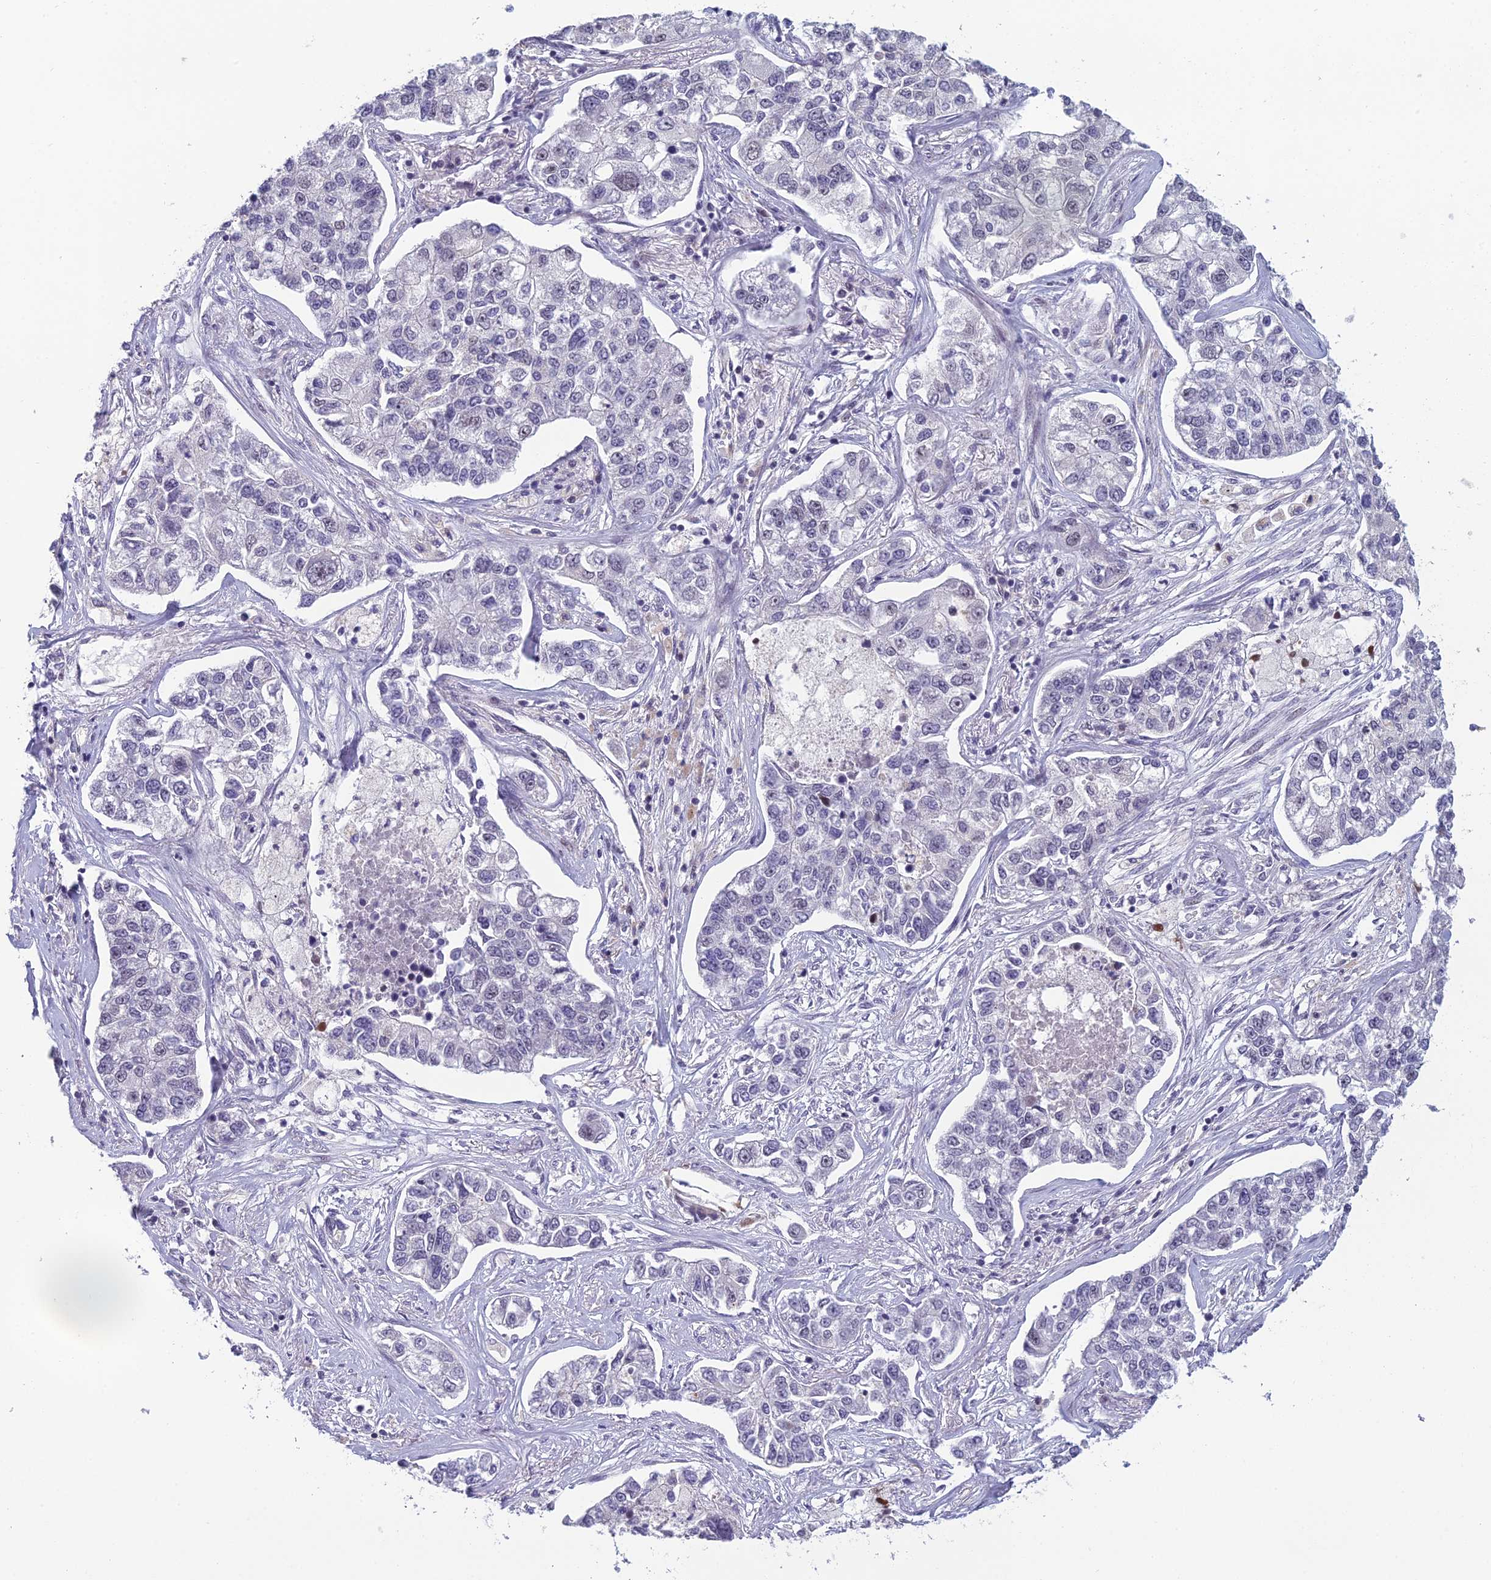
{"staining": {"intensity": "negative", "quantity": "none", "location": "none"}, "tissue": "lung cancer", "cell_type": "Tumor cells", "image_type": "cancer", "snomed": [{"axis": "morphology", "description": "Adenocarcinoma, NOS"}, {"axis": "topography", "description": "Lung"}], "caption": "High power microscopy image of an immunohistochemistry histopathology image of lung adenocarcinoma, revealing no significant positivity in tumor cells. (DAB immunohistochemistry (IHC), high magnification).", "gene": "RGS17", "patient": {"sex": "male", "age": 49}}